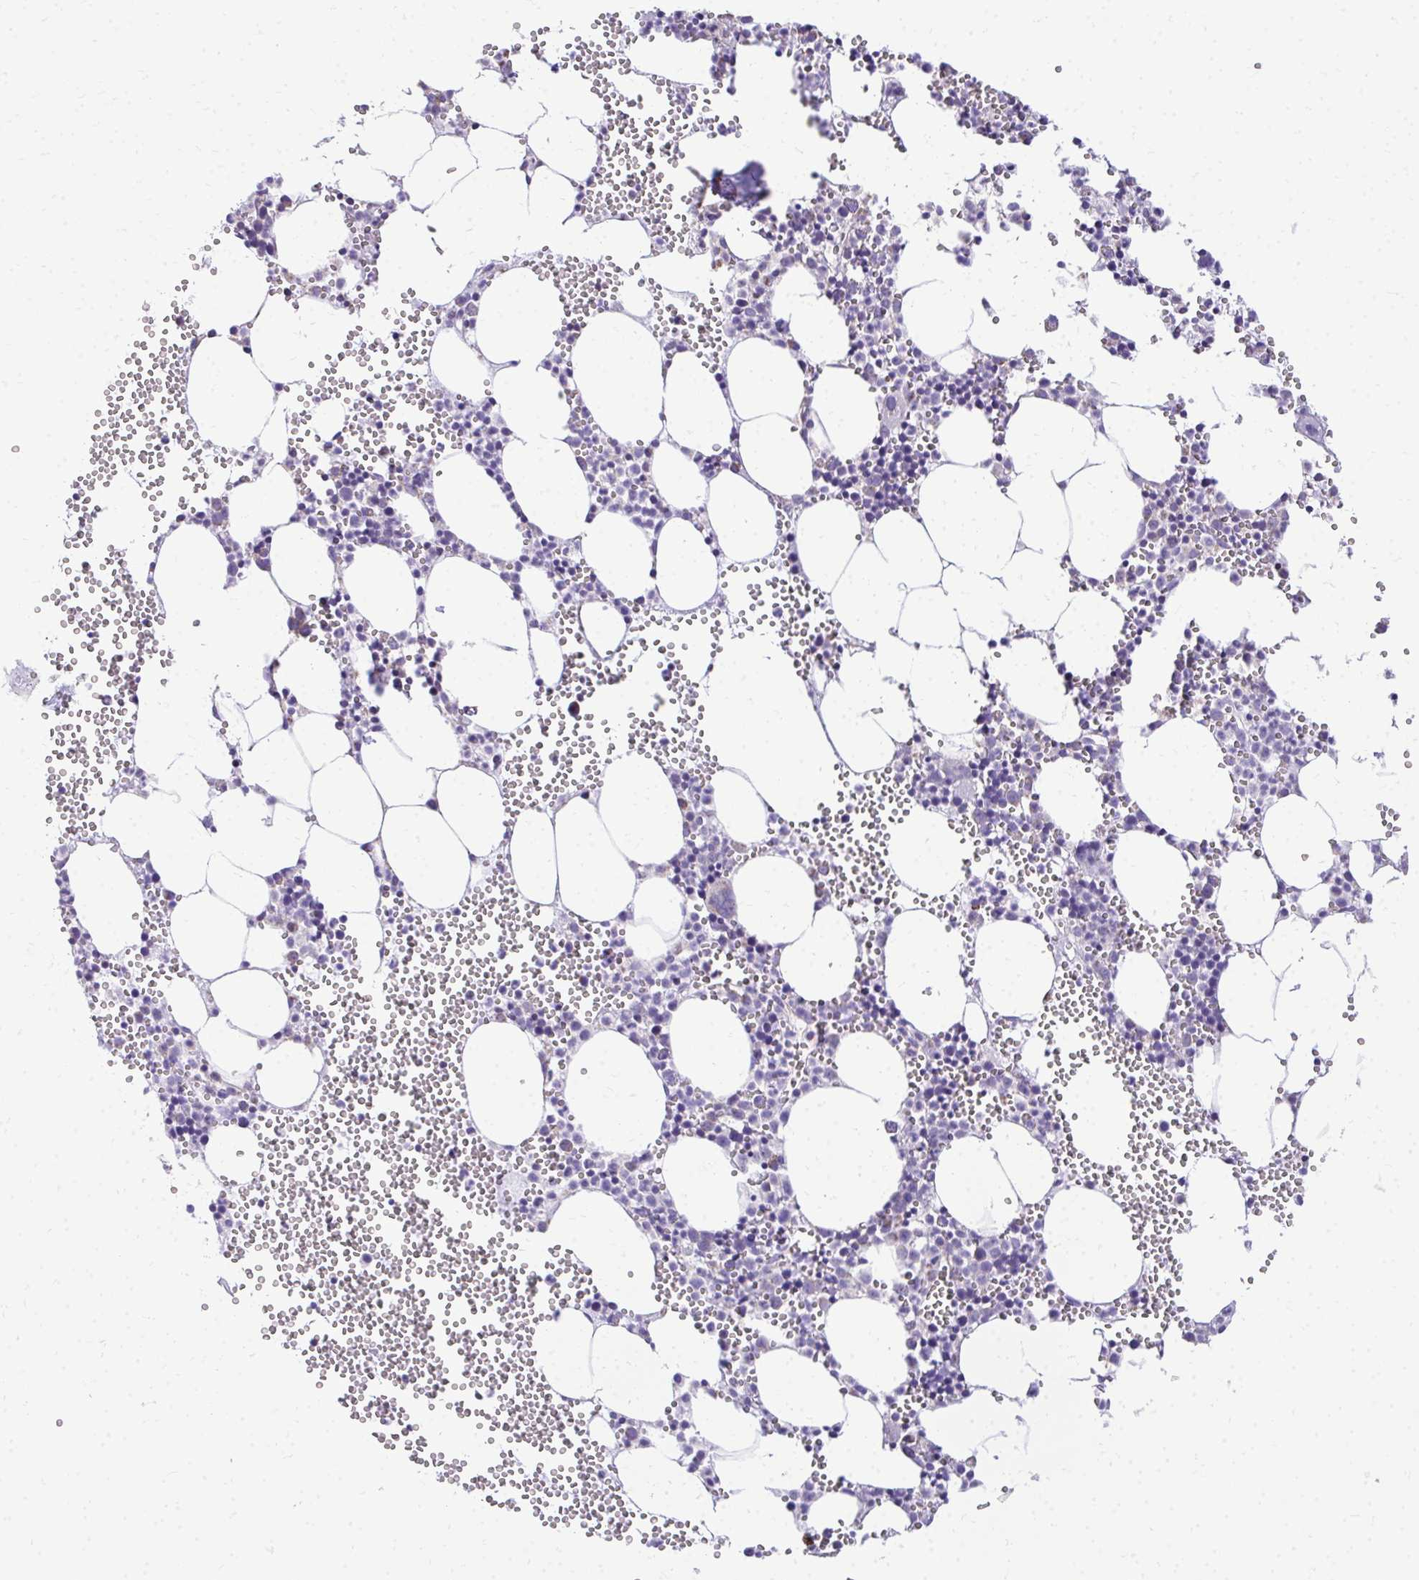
{"staining": {"intensity": "negative", "quantity": "none", "location": "none"}, "tissue": "bone marrow", "cell_type": "Hematopoietic cells", "image_type": "normal", "snomed": [{"axis": "morphology", "description": "Normal tissue, NOS"}, {"axis": "topography", "description": "Bone marrow"}], "caption": "This is a image of immunohistochemistry staining of benign bone marrow, which shows no positivity in hematopoietic cells. The staining is performed using DAB brown chromogen with nuclei counter-stained in using hematoxylin.", "gene": "MPZL2", "patient": {"sex": "female", "age": 80}}